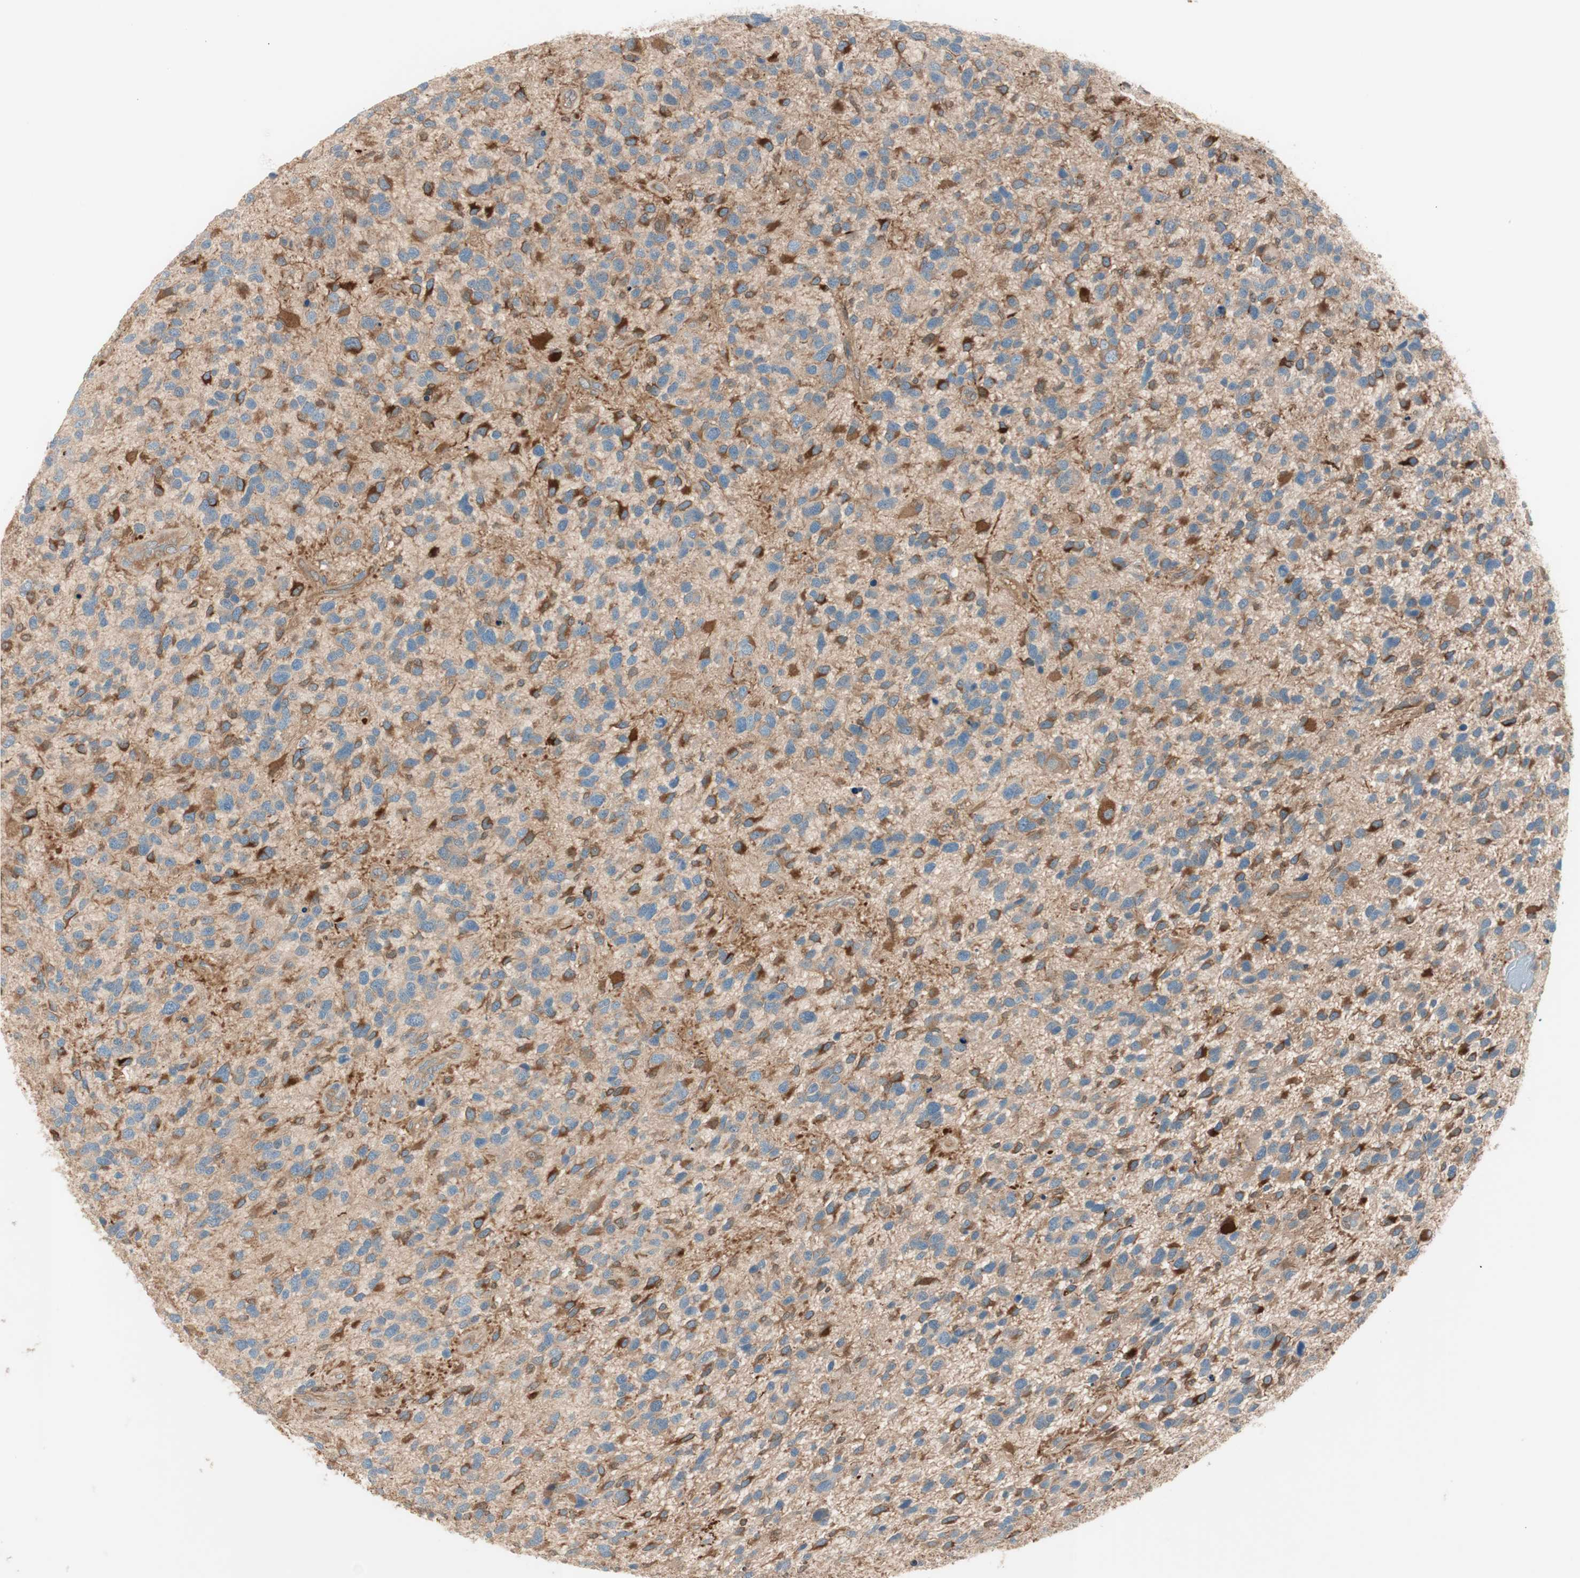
{"staining": {"intensity": "strong", "quantity": "<25%", "location": "cytoplasmic/membranous"}, "tissue": "glioma", "cell_type": "Tumor cells", "image_type": "cancer", "snomed": [{"axis": "morphology", "description": "Glioma, malignant, High grade"}, {"axis": "topography", "description": "Brain"}], "caption": "A medium amount of strong cytoplasmic/membranous expression is seen in approximately <25% of tumor cells in glioma tissue.", "gene": "GALT", "patient": {"sex": "female", "age": 58}}